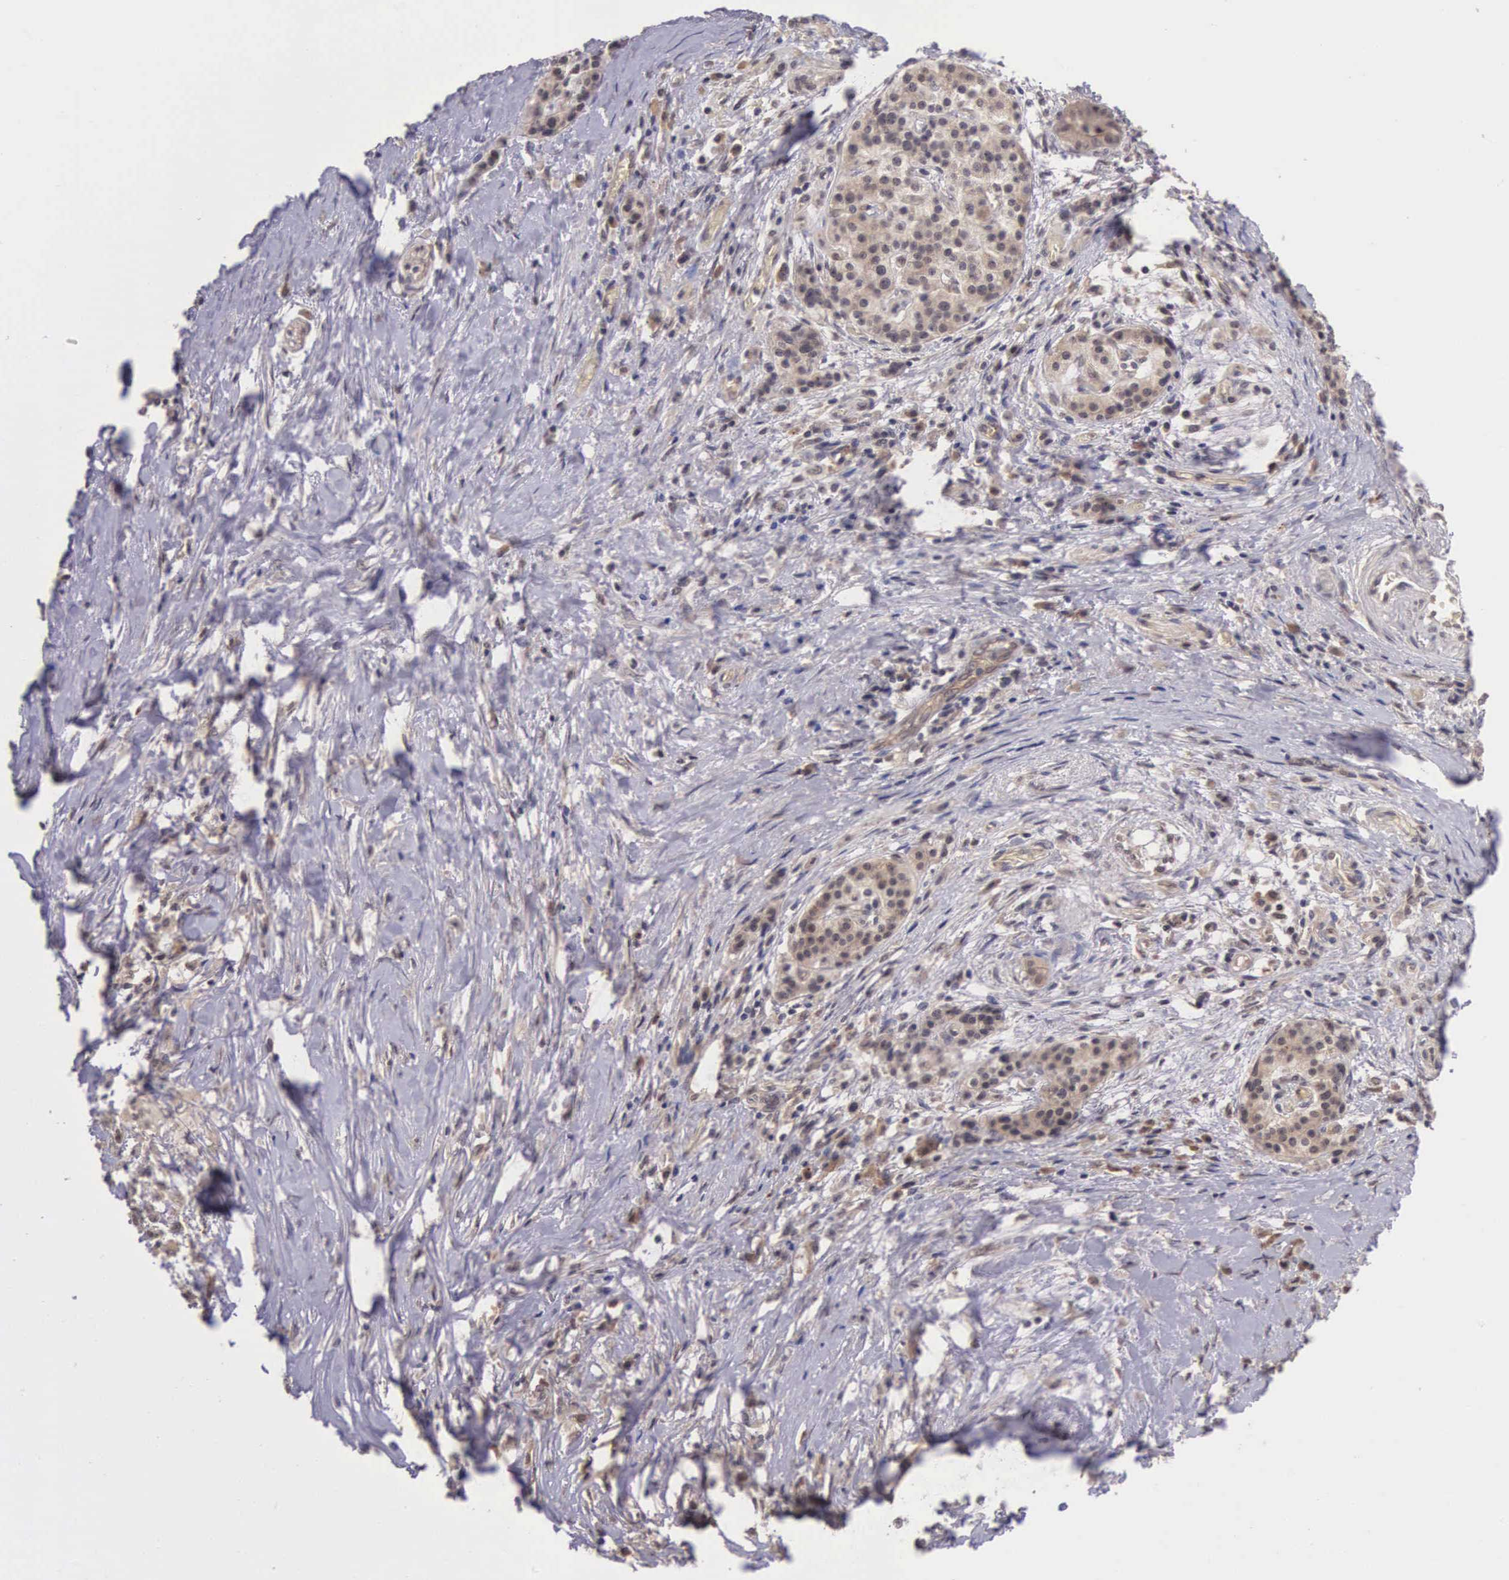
{"staining": {"intensity": "weak", "quantity": ">75%", "location": "cytoplasmic/membranous"}, "tissue": "pancreatic cancer", "cell_type": "Tumor cells", "image_type": "cancer", "snomed": [{"axis": "morphology", "description": "Adenocarcinoma, NOS"}, {"axis": "topography", "description": "Pancreas"}], "caption": "Adenocarcinoma (pancreatic) tissue displays weak cytoplasmic/membranous positivity in approximately >75% of tumor cells, visualized by immunohistochemistry.", "gene": "VASH1", "patient": {"sex": "female", "age": 64}}